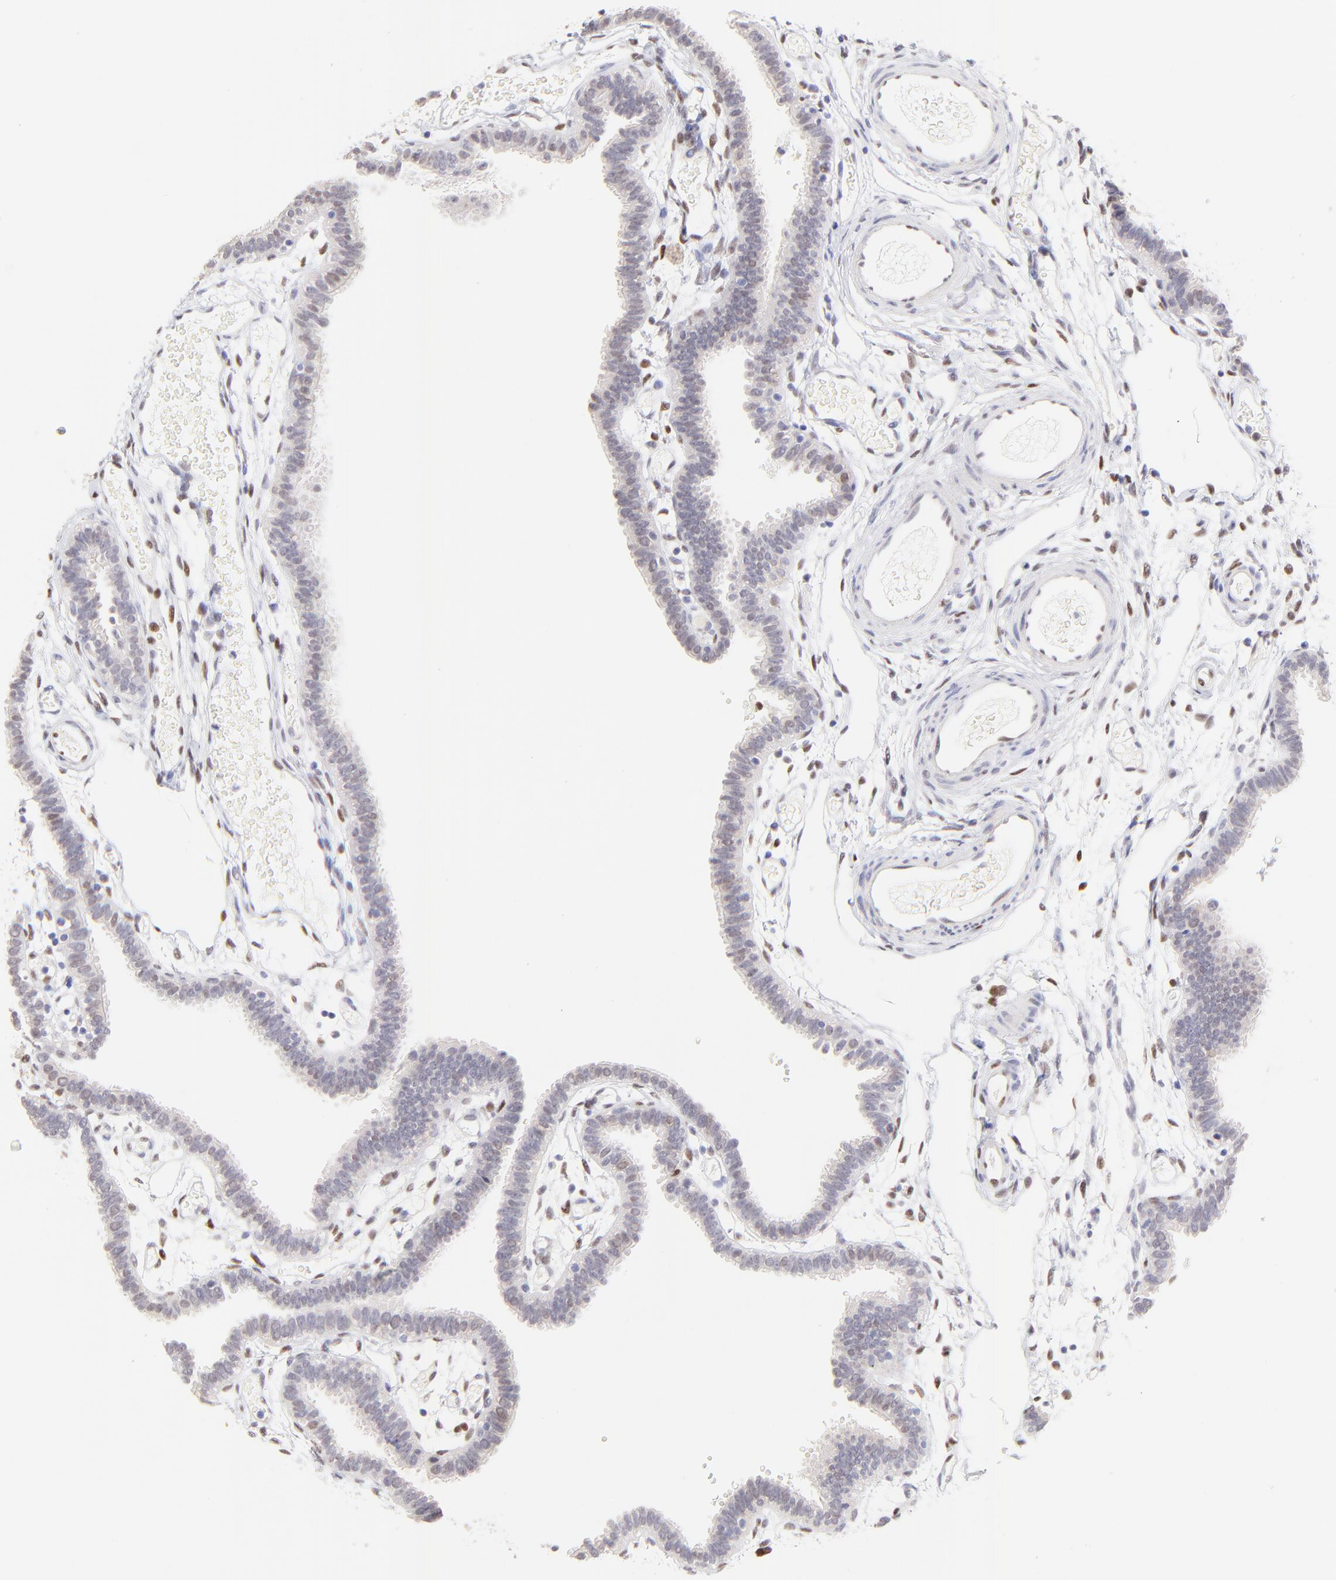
{"staining": {"intensity": "negative", "quantity": "none", "location": "none"}, "tissue": "fallopian tube", "cell_type": "Glandular cells", "image_type": "normal", "snomed": [{"axis": "morphology", "description": "Normal tissue, NOS"}, {"axis": "topography", "description": "Fallopian tube"}], "caption": "Human fallopian tube stained for a protein using IHC exhibits no staining in glandular cells.", "gene": "KLF4", "patient": {"sex": "female", "age": 29}}